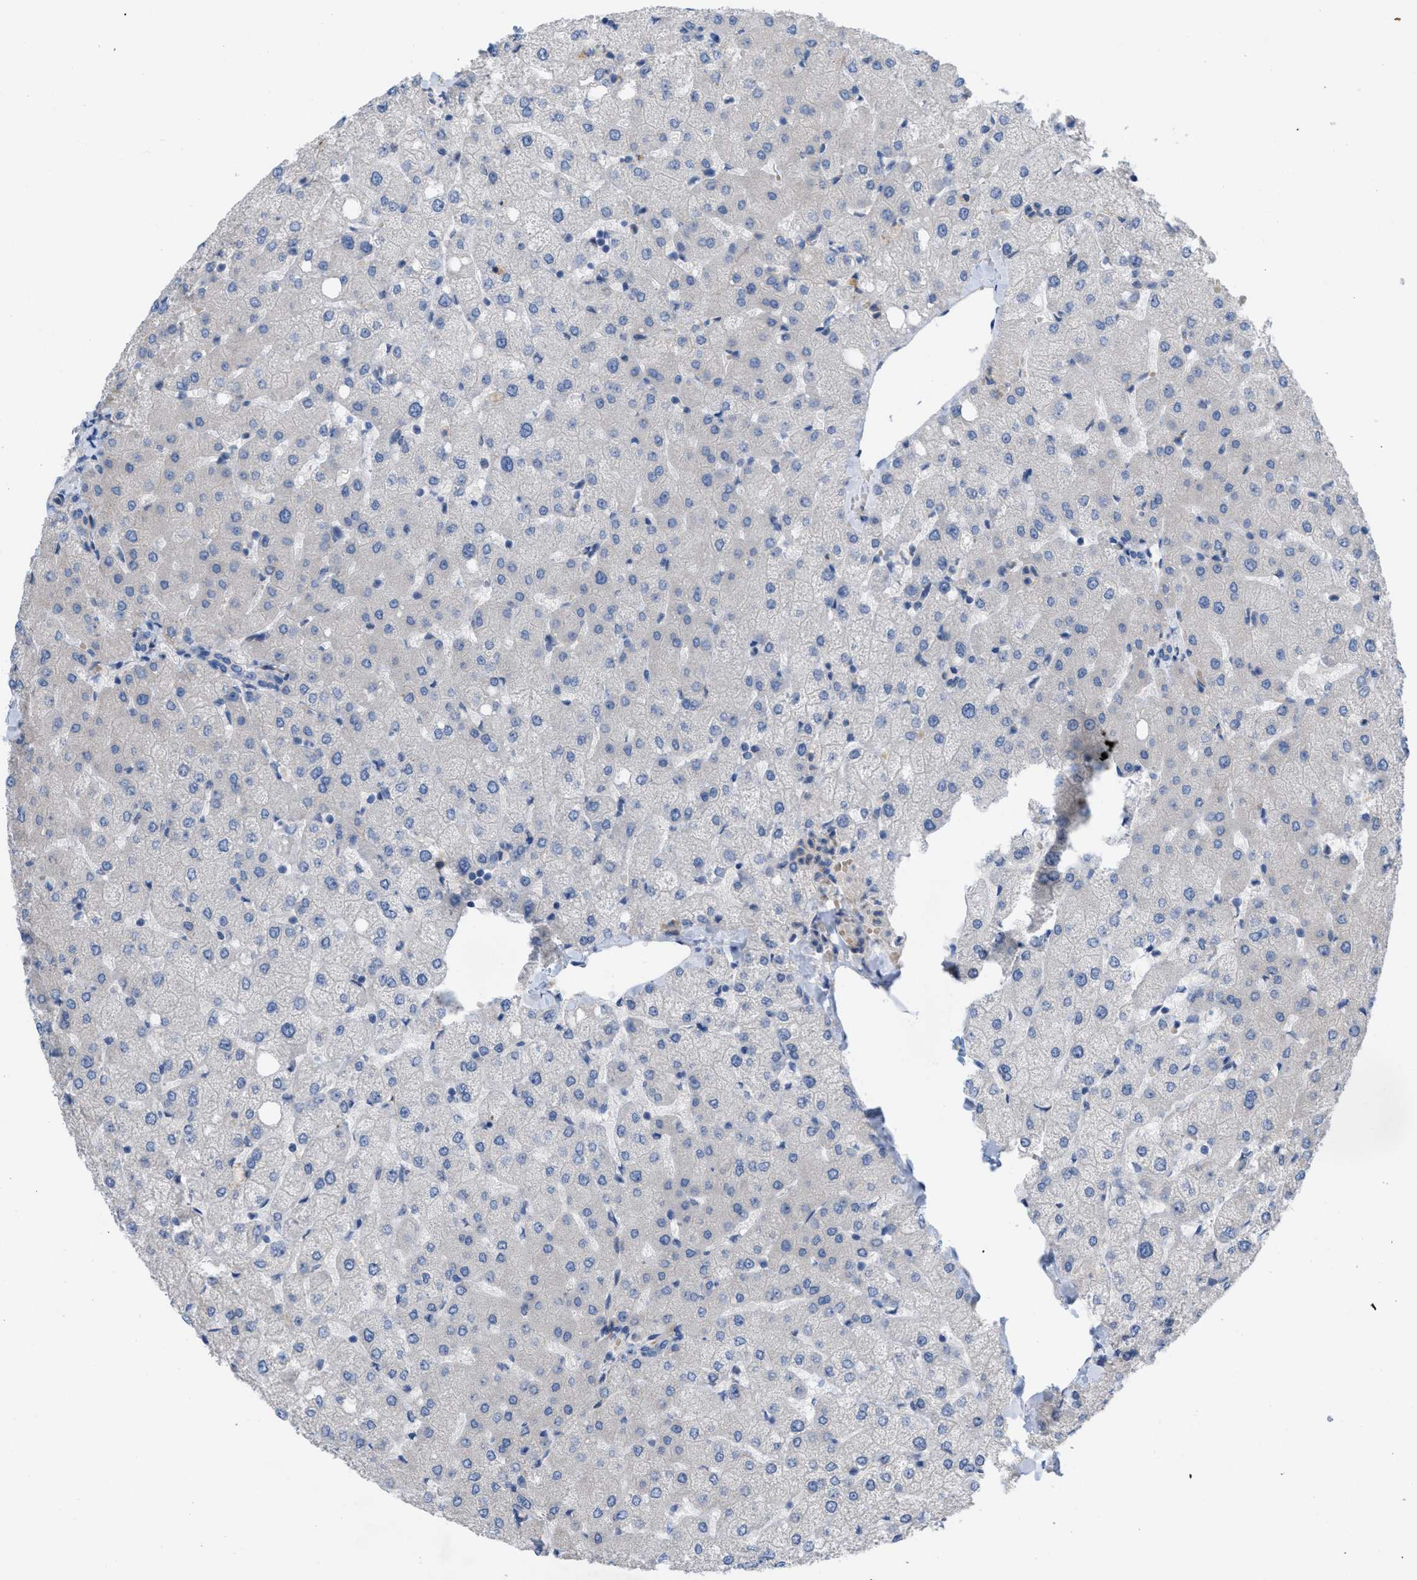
{"staining": {"intensity": "negative", "quantity": "none", "location": "none"}, "tissue": "liver", "cell_type": "Cholangiocytes", "image_type": "normal", "snomed": [{"axis": "morphology", "description": "Normal tissue, NOS"}, {"axis": "topography", "description": "Liver"}], "caption": "Immunohistochemistry (IHC) image of normal liver: liver stained with DAB (3,3'-diaminobenzidine) demonstrates no significant protein expression in cholangiocytes. (Stains: DAB immunohistochemistry with hematoxylin counter stain, Microscopy: brightfield microscopy at high magnification).", "gene": "NDEL1", "patient": {"sex": "female", "age": 54}}